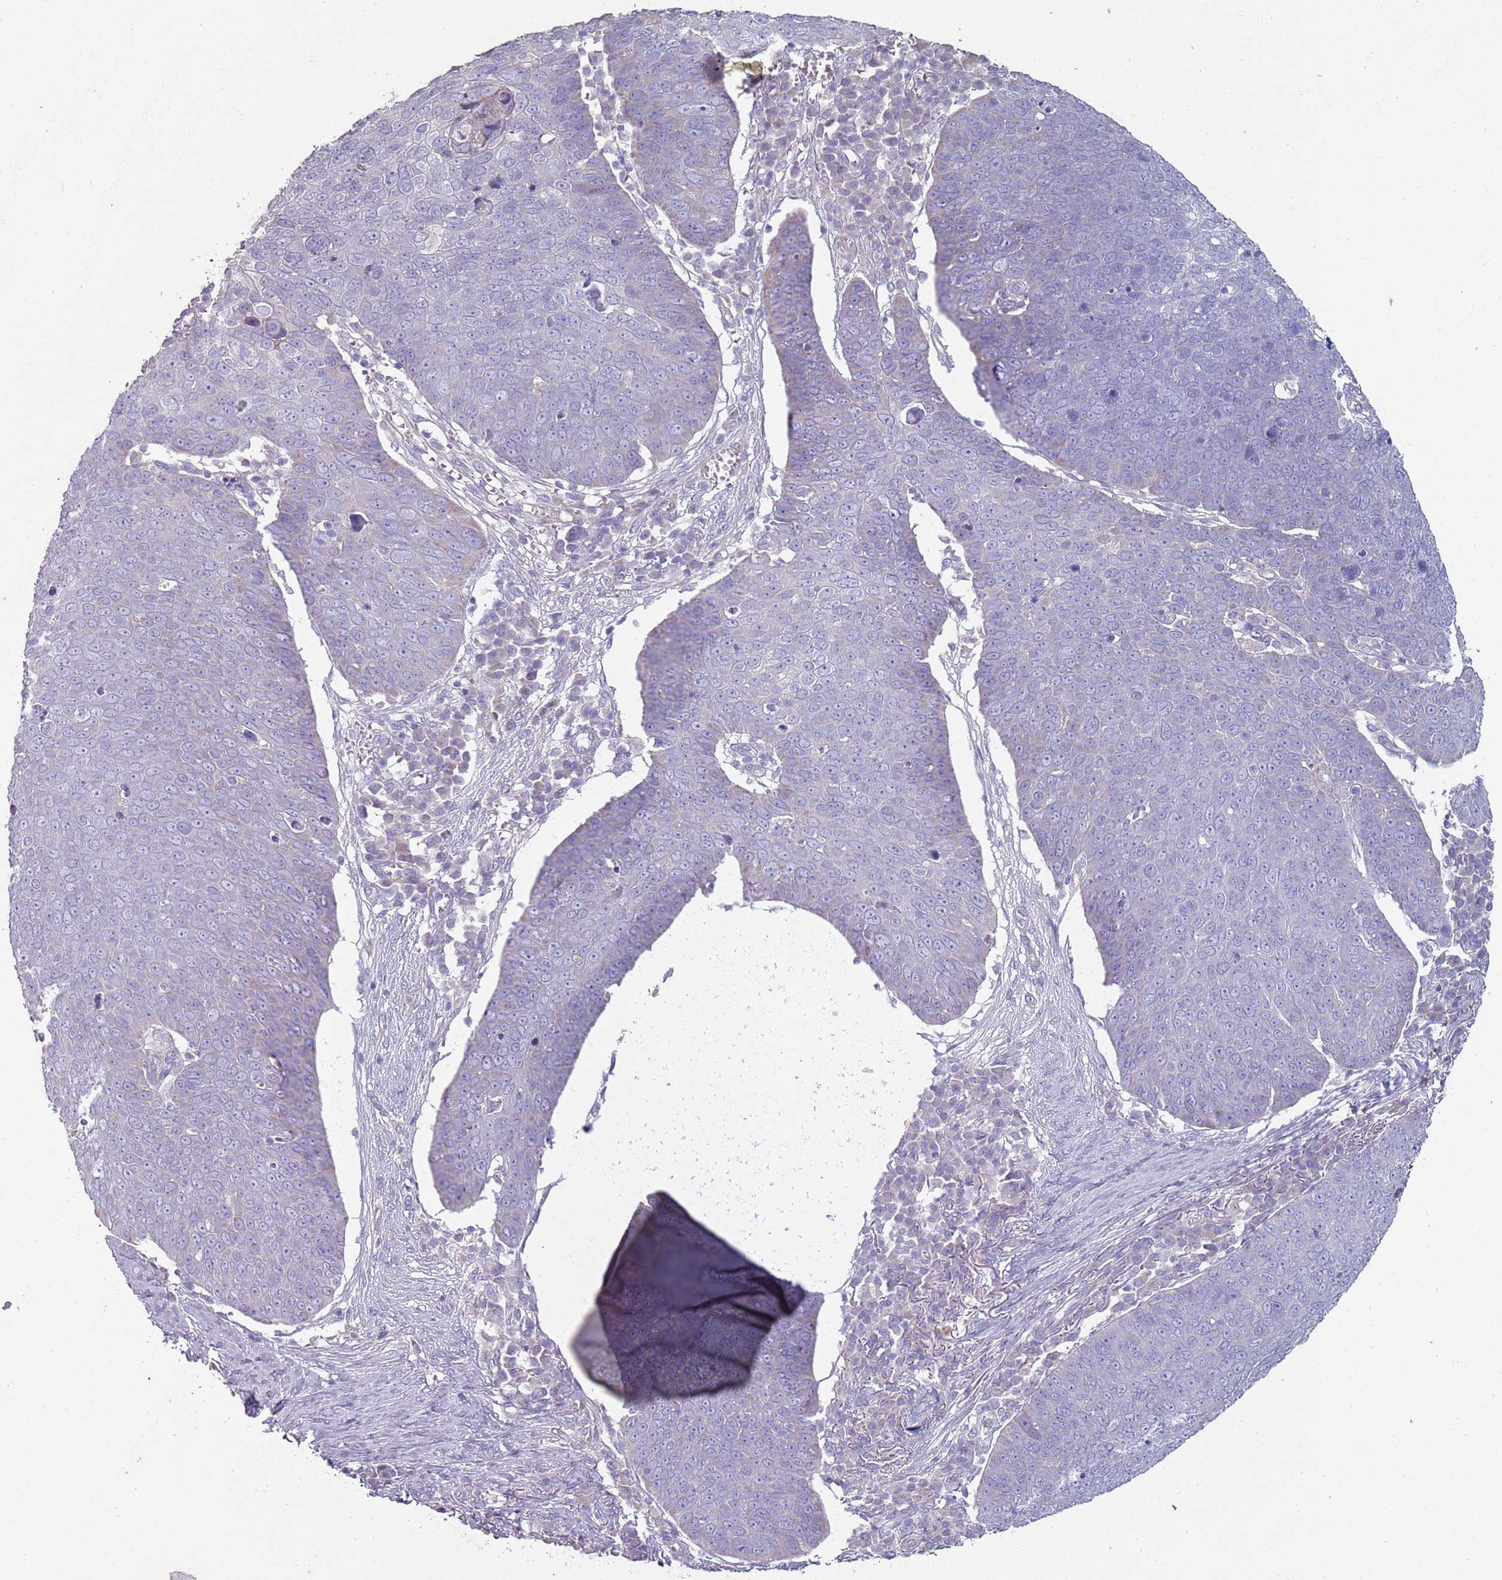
{"staining": {"intensity": "negative", "quantity": "none", "location": "none"}, "tissue": "skin cancer", "cell_type": "Tumor cells", "image_type": "cancer", "snomed": [{"axis": "morphology", "description": "Squamous cell carcinoma, NOS"}, {"axis": "topography", "description": "Skin"}], "caption": "Protein analysis of skin cancer (squamous cell carcinoma) demonstrates no significant positivity in tumor cells.", "gene": "ZNF583", "patient": {"sex": "male", "age": 71}}